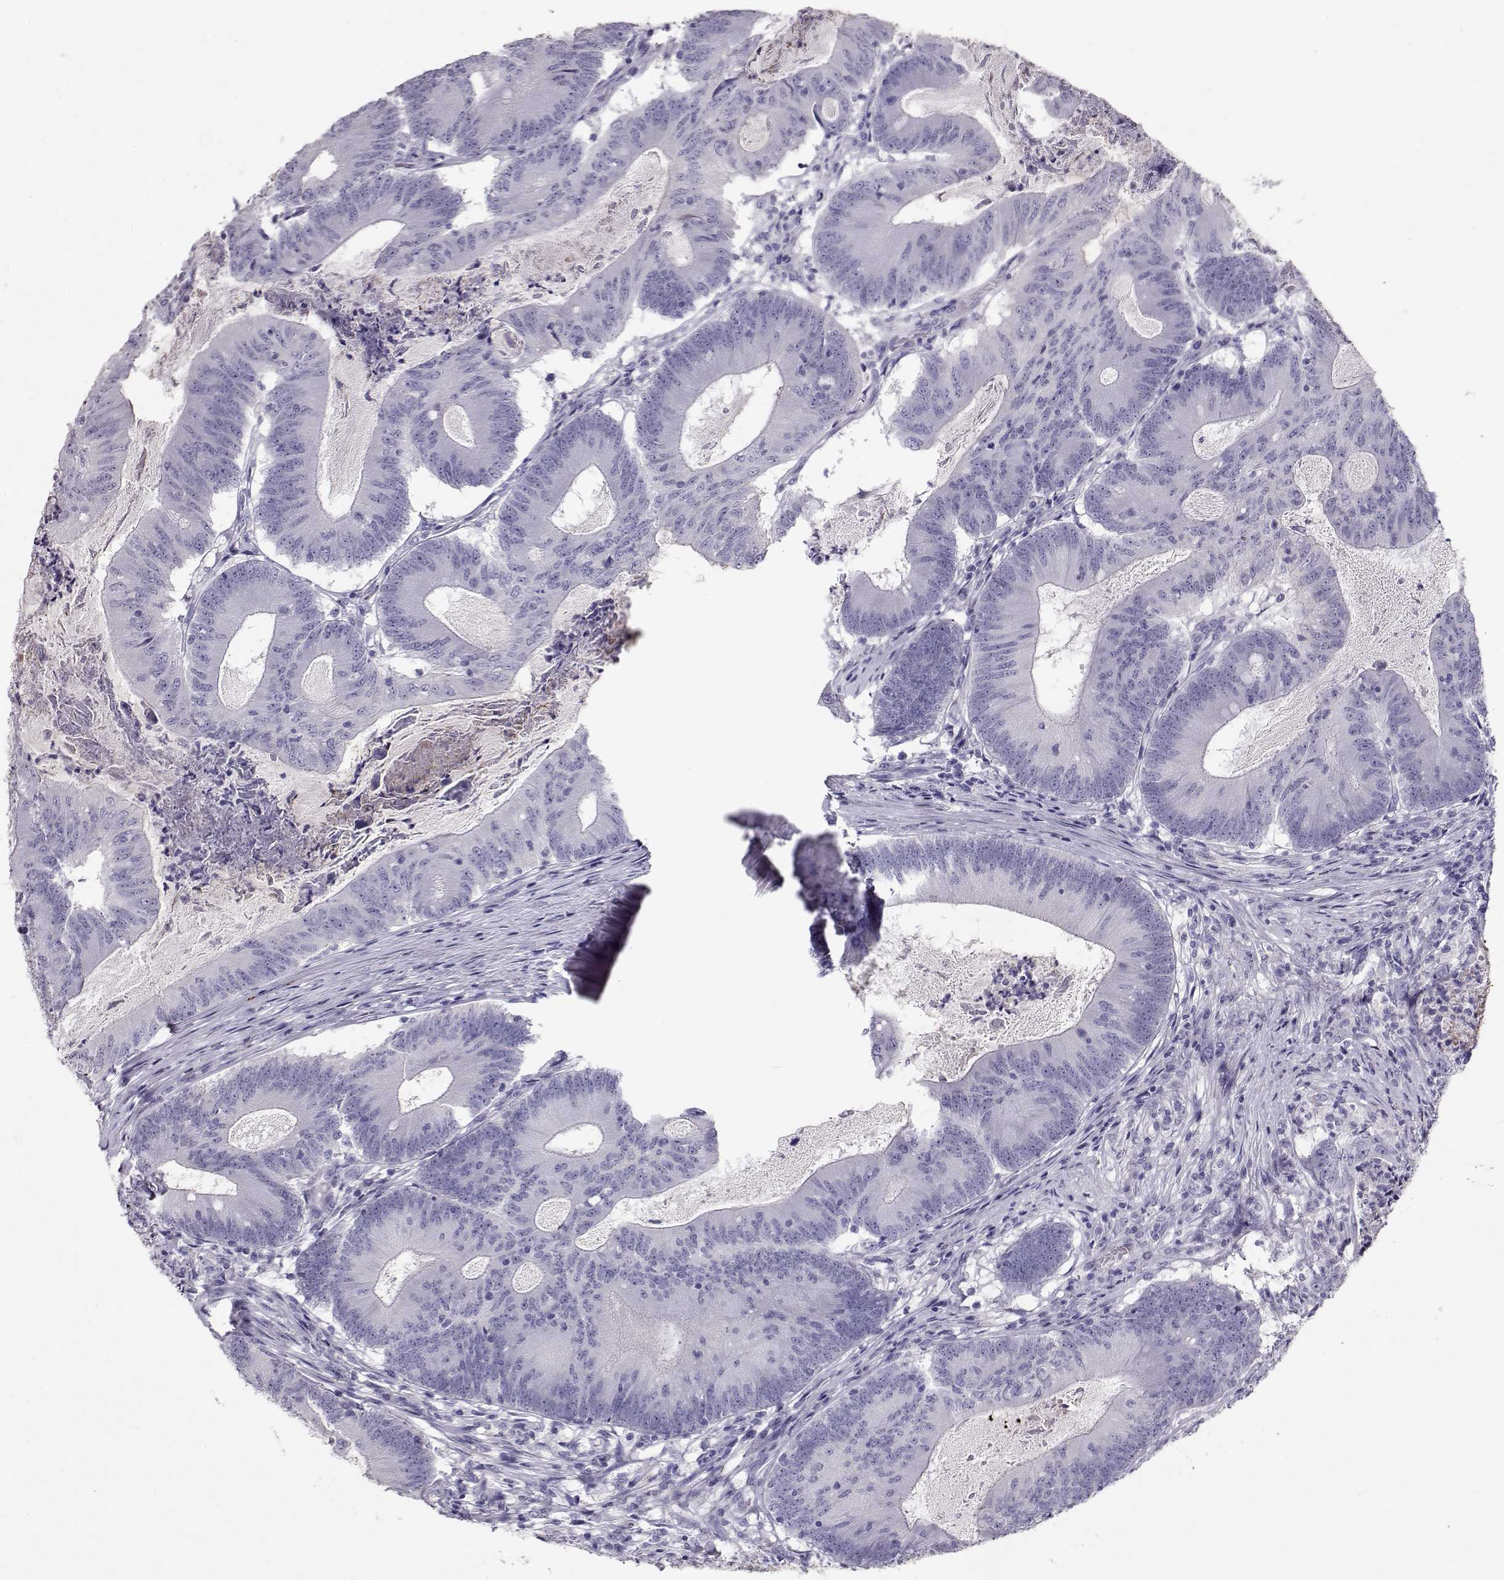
{"staining": {"intensity": "negative", "quantity": "none", "location": "none"}, "tissue": "colorectal cancer", "cell_type": "Tumor cells", "image_type": "cancer", "snomed": [{"axis": "morphology", "description": "Adenocarcinoma, NOS"}, {"axis": "topography", "description": "Colon"}], "caption": "Tumor cells are negative for protein expression in human colorectal adenocarcinoma.", "gene": "RD3", "patient": {"sex": "female", "age": 70}}